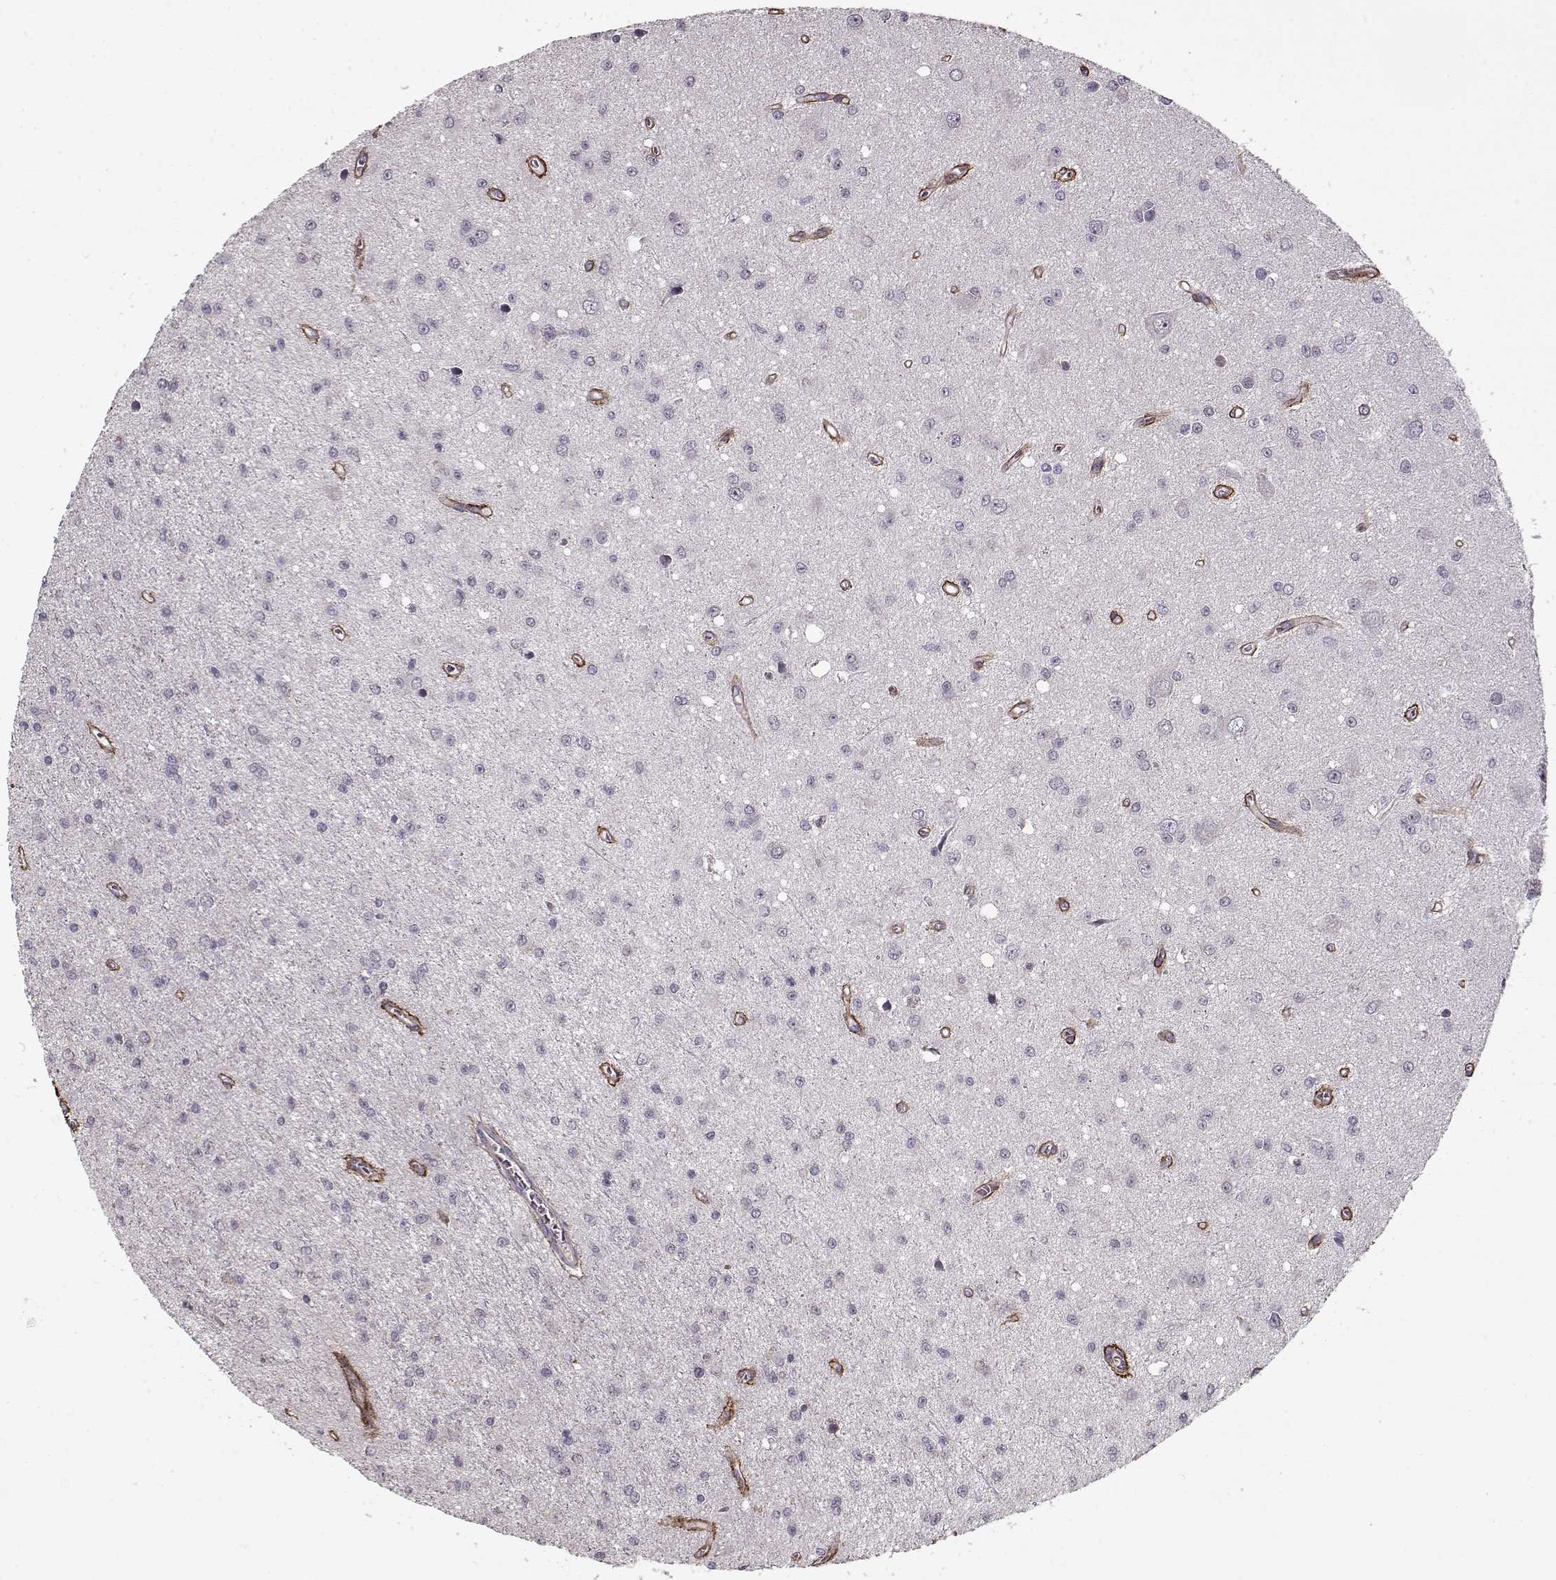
{"staining": {"intensity": "negative", "quantity": "none", "location": "none"}, "tissue": "glioma", "cell_type": "Tumor cells", "image_type": "cancer", "snomed": [{"axis": "morphology", "description": "Glioma, malignant, Low grade"}, {"axis": "topography", "description": "Brain"}], "caption": "This is an immunohistochemistry micrograph of human malignant glioma (low-grade). There is no staining in tumor cells.", "gene": "LAMA2", "patient": {"sex": "female", "age": 45}}